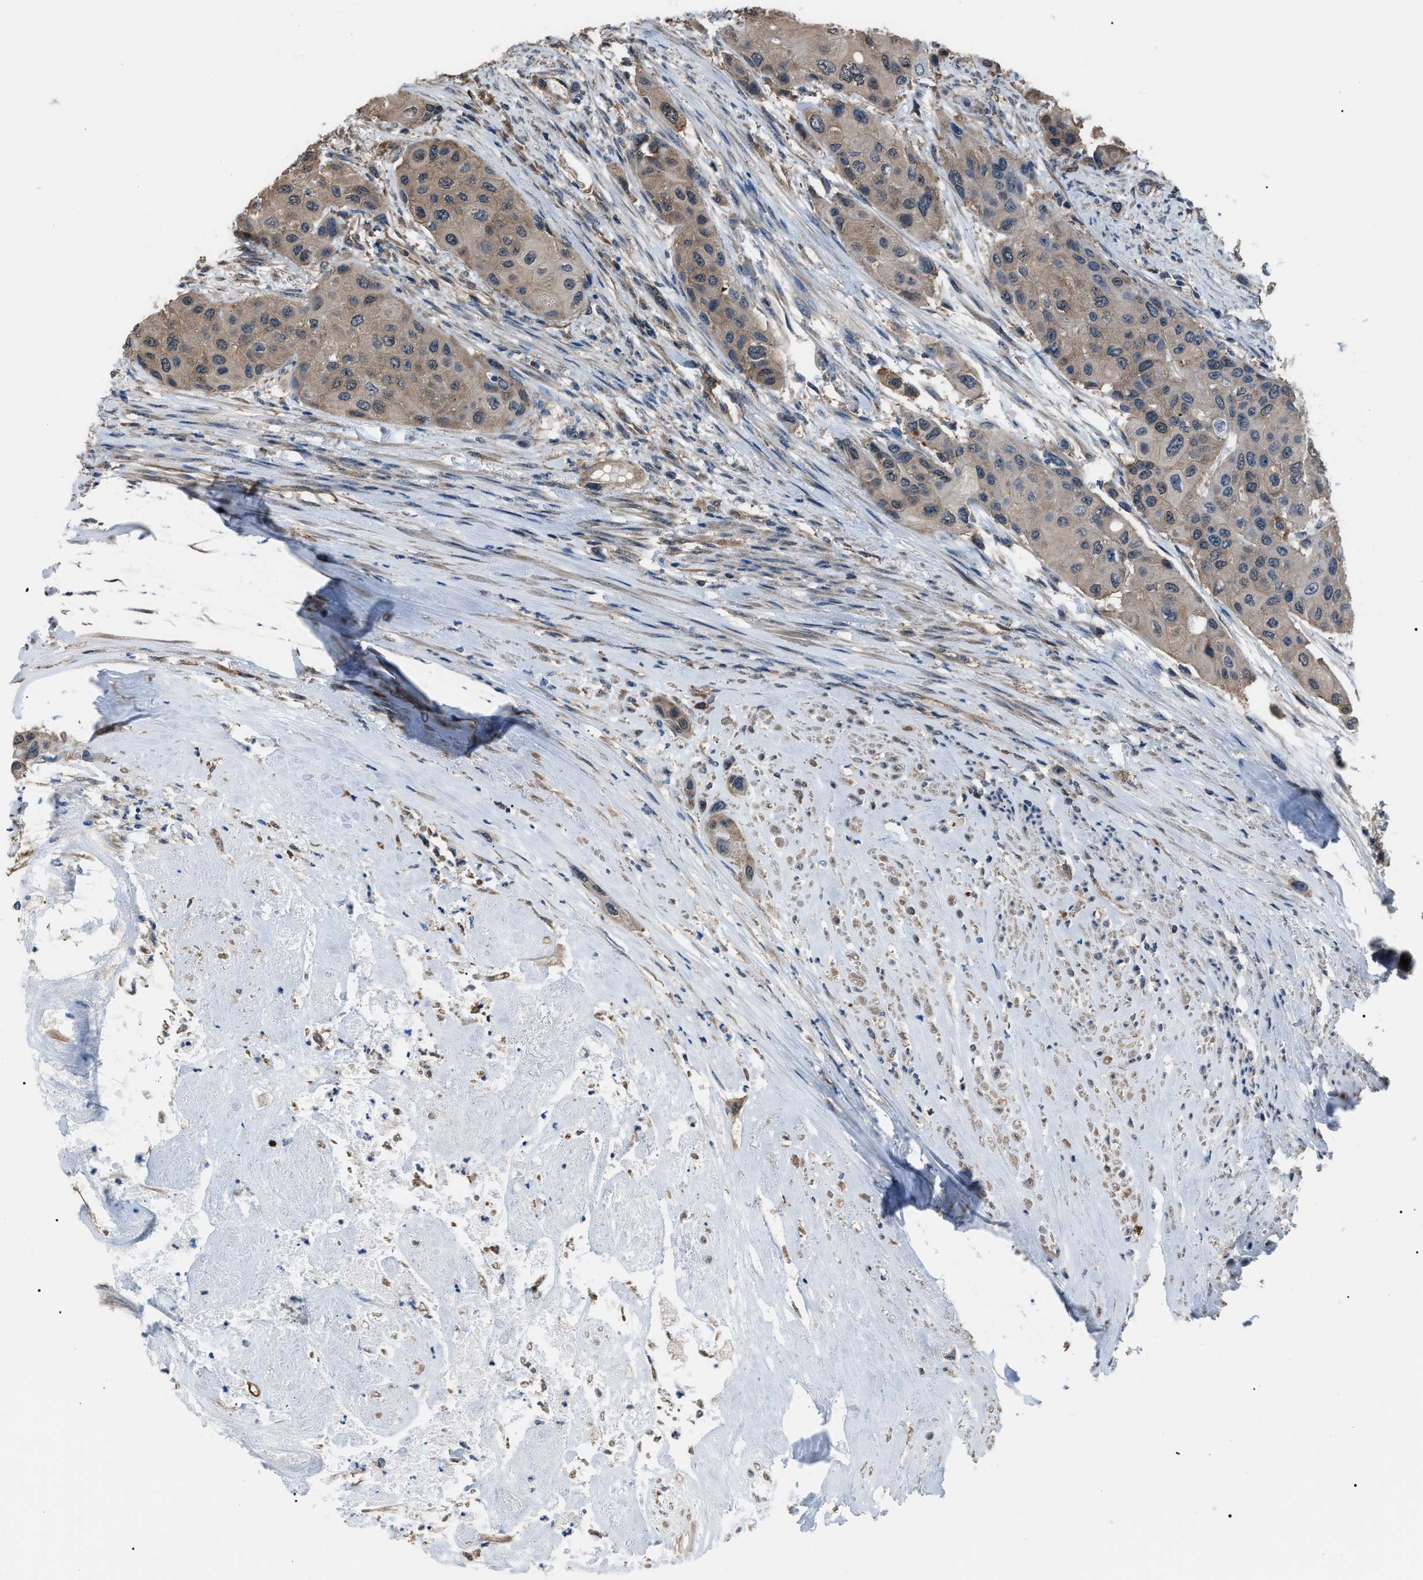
{"staining": {"intensity": "weak", "quantity": "25%-75%", "location": "cytoplasmic/membranous"}, "tissue": "urothelial cancer", "cell_type": "Tumor cells", "image_type": "cancer", "snomed": [{"axis": "morphology", "description": "Urothelial carcinoma, High grade"}, {"axis": "topography", "description": "Urinary bladder"}], "caption": "Weak cytoplasmic/membranous positivity is present in about 25%-75% of tumor cells in urothelial cancer.", "gene": "PDCD5", "patient": {"sex": "female", "age": 56}}